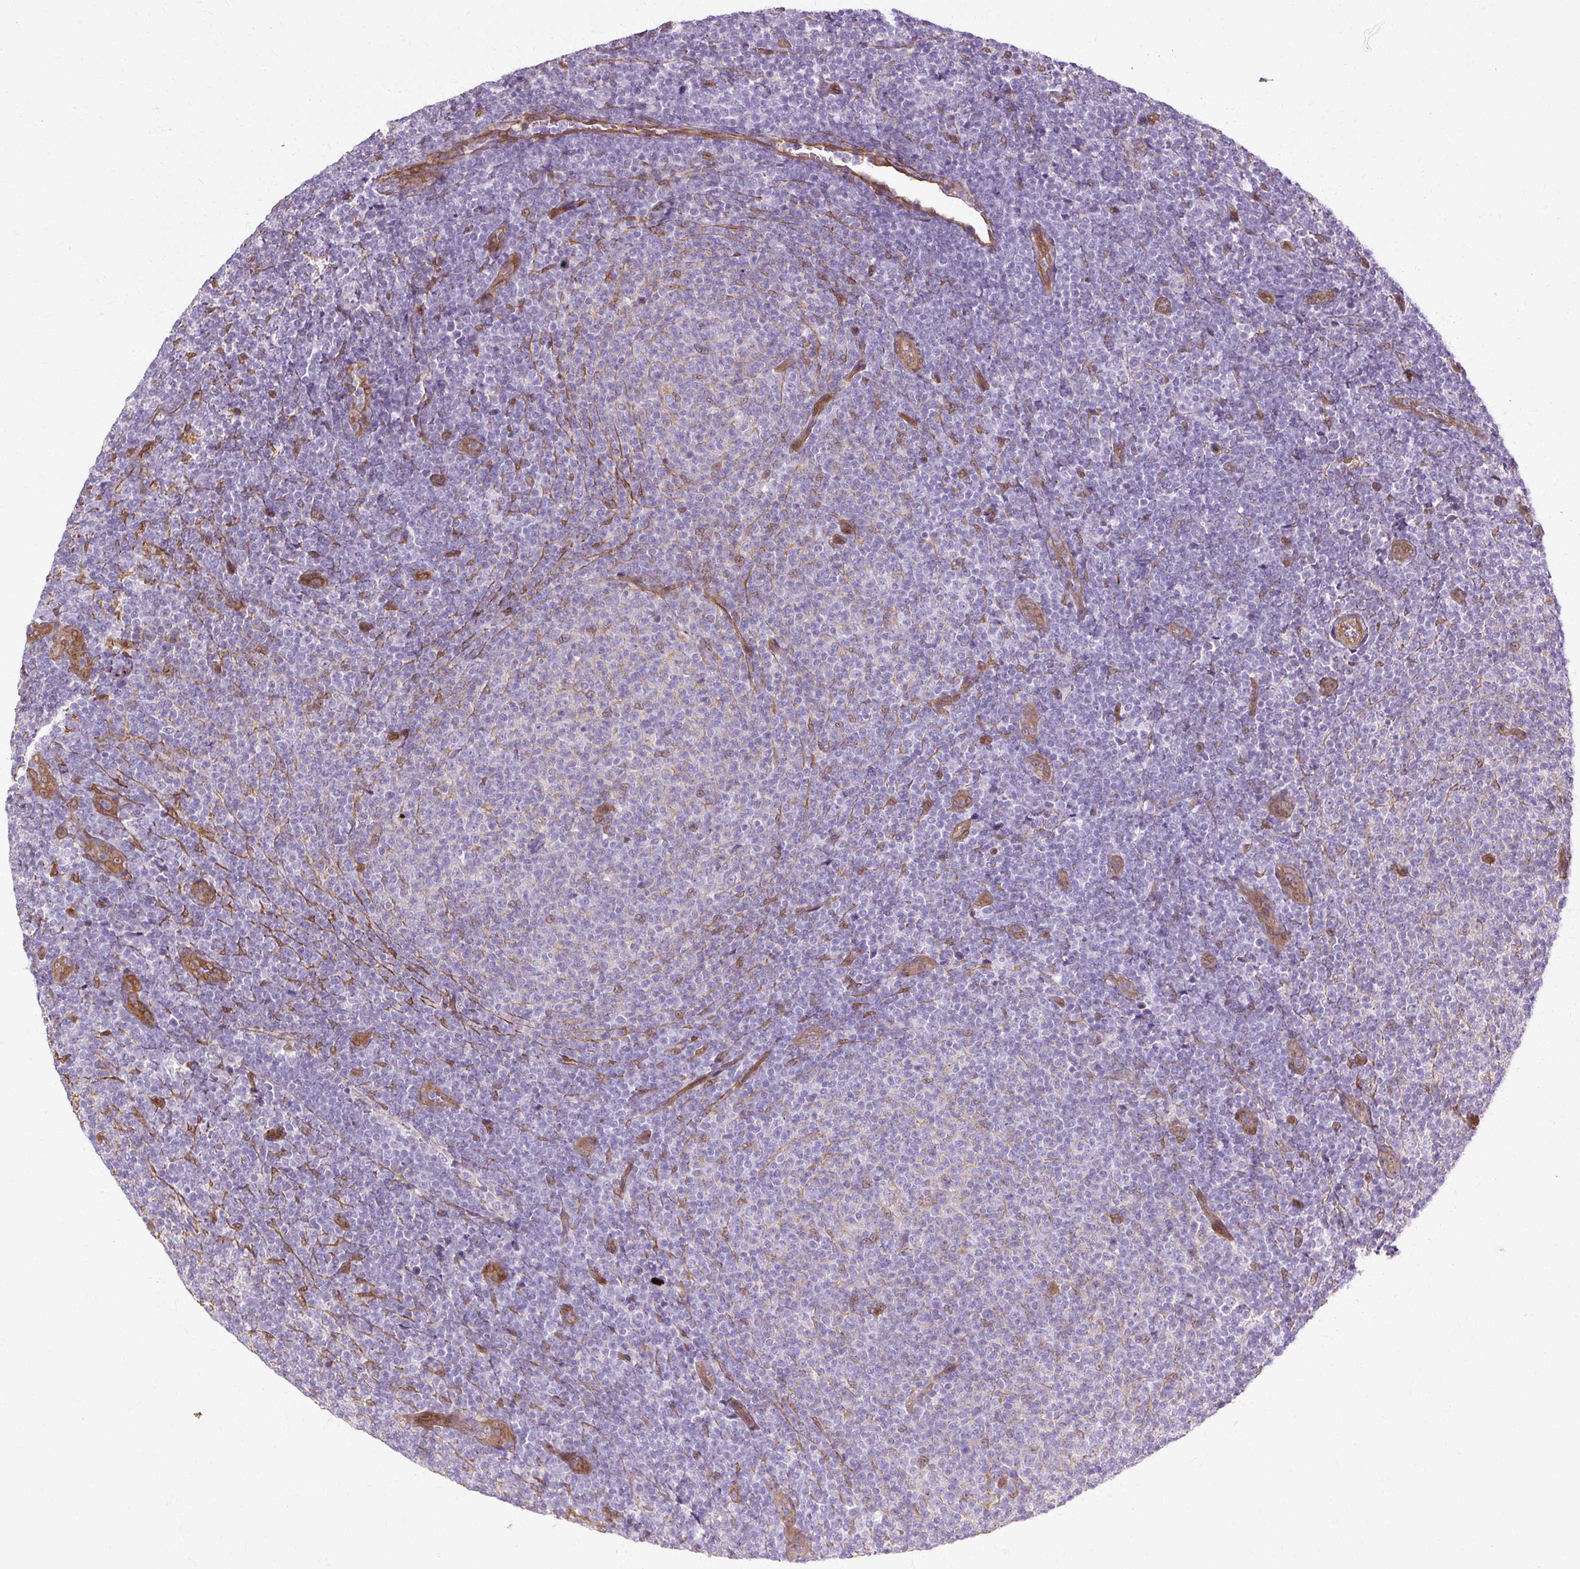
{"staining": {"intensity": "negative", "quantity": "none", "location": "none"}, "tissue": "lymphoma", "cell_type": "Tumor cells", "image_type": "cancer", "snomed": [{"axis": "morphology", "description": "Malignant lymphoma, non-Hodgkin's type, Low grade"}, {"axis": "topography", "description": "Lymph node"}], "caption": "DAB (3,3'-diaminobenzidine) immunohistochemical staining of human low-grade malignant lymphoma, non-Hodgkin's type shows no significant staining in tumor cells.", "gene": "CNN3", "patient": {"sex": "male", "age": 66}}